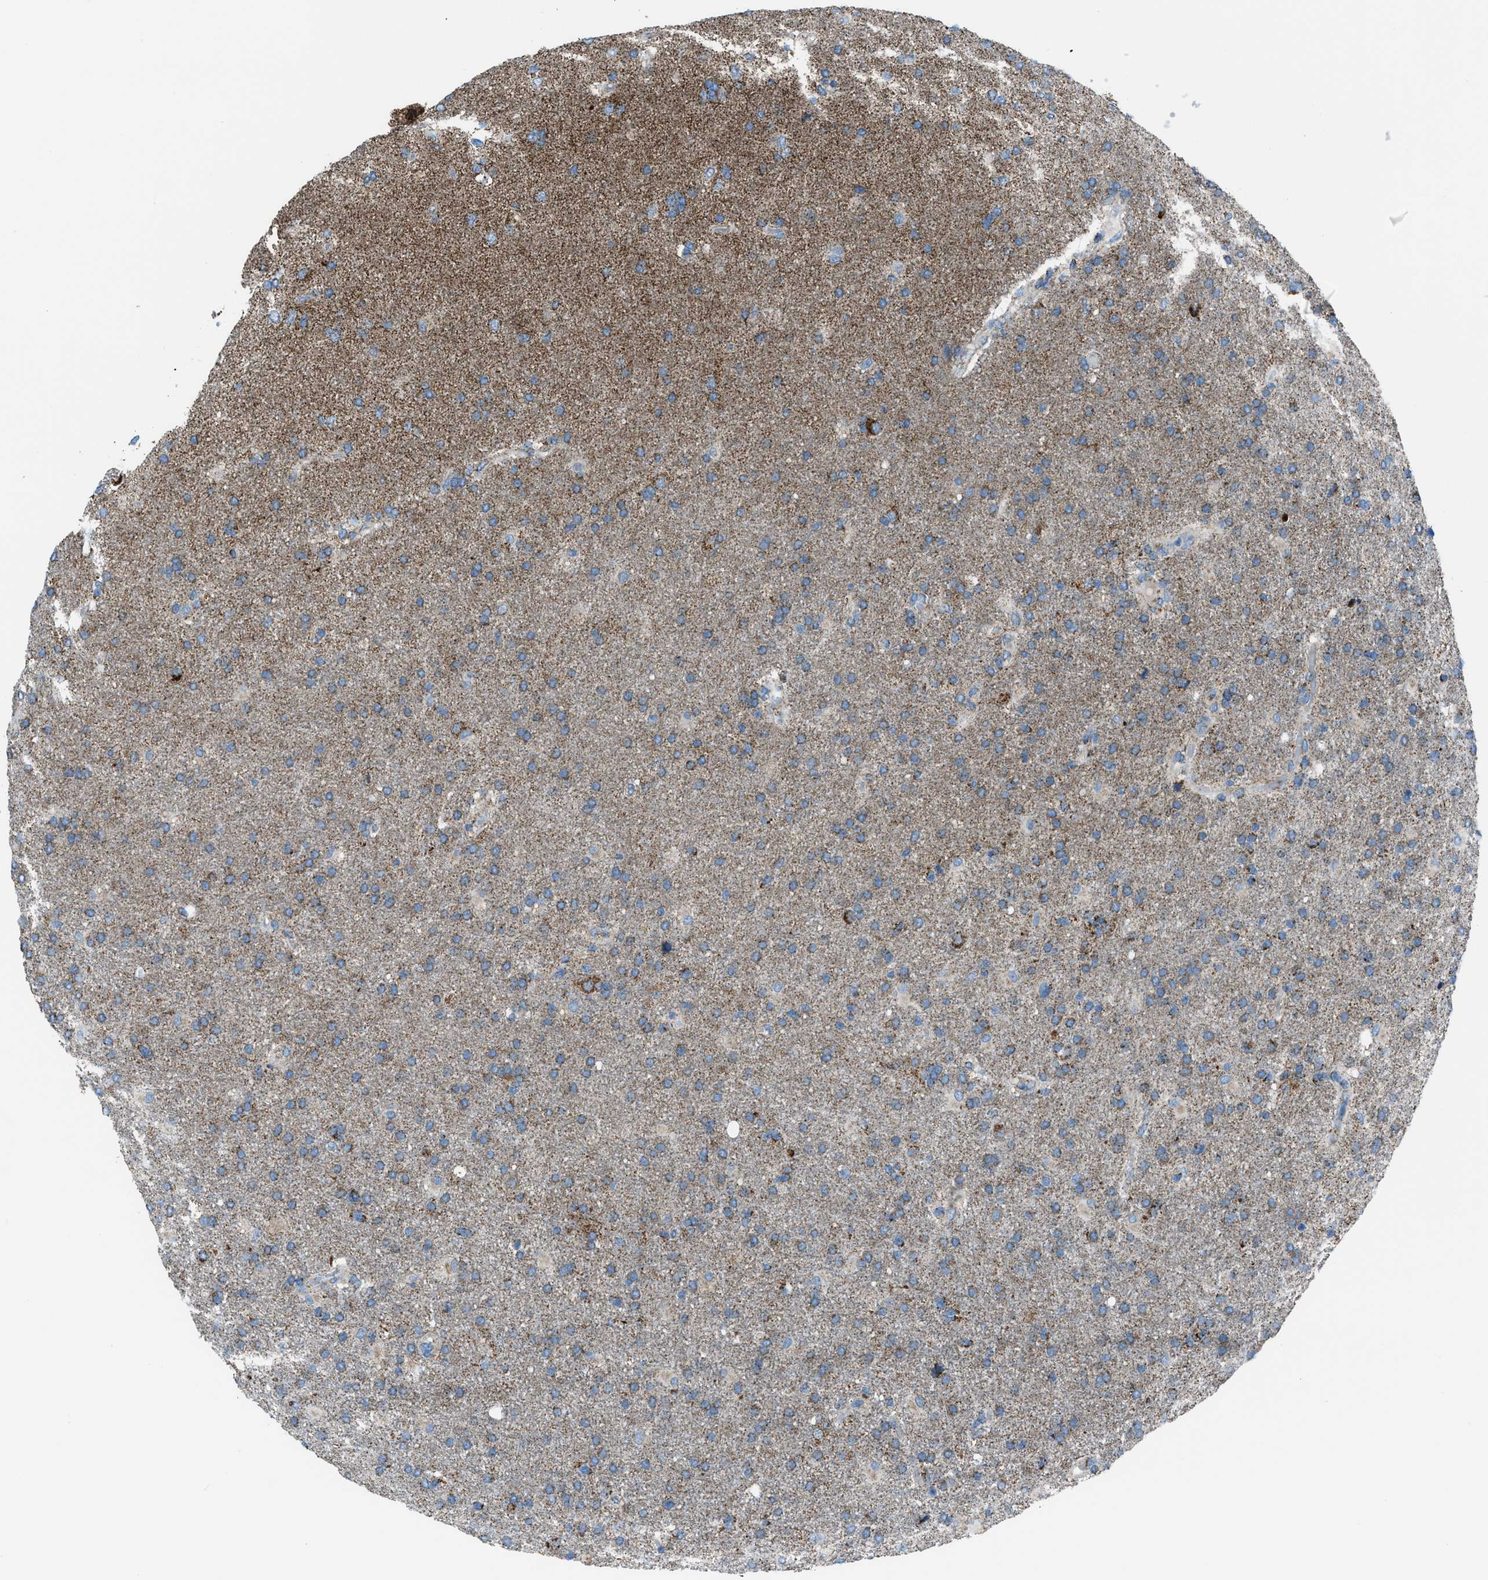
{"staining": {"intensity": "moderate", "quantity": ">75%", "location": "cytoplasmic/membranous"}, "tissue": "glioma", "cell_type": "Tumor cells", "image_type": "cancer", "snomed": [{"axis": "morphology", "description": "Glioma, malignant, High grade"}, {"axis": "topography", "description": "Brain"}], "caption": "Protein analysis of malignant glioma (high-grade) tissue shows moderate cytoplasmic/membranous expression in approximately >75% of tumor cells.", "gene": "MDH2", "patient": {"sex": "male", "age": 72}}